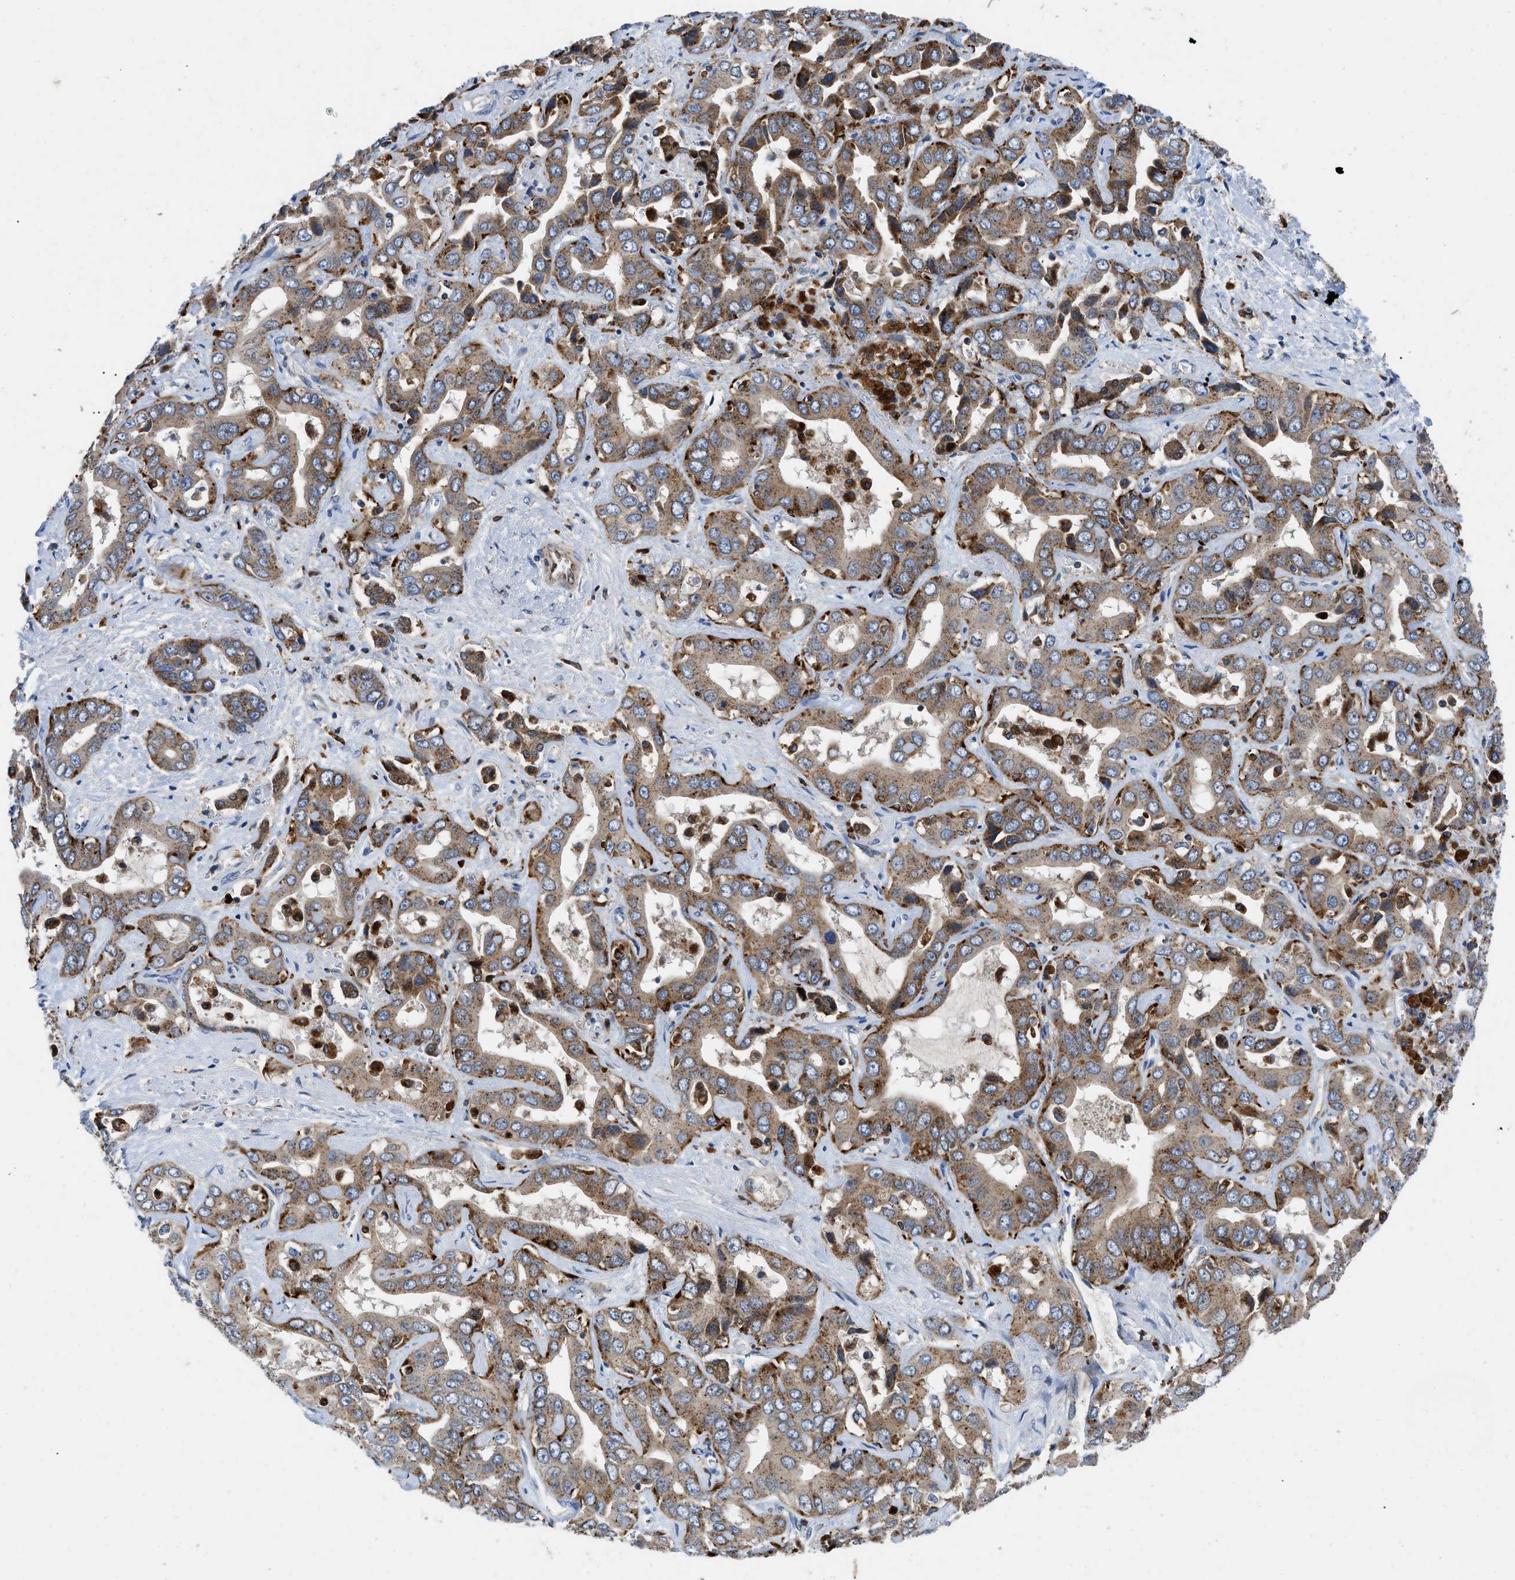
{"staining": {"intensity": "moderate", "quantity": ">75%", "location": "cytoplasmic/membranous"}, "tissue": "liver cancer", "cell_type": "Tumor cells", "image_type": "cancer", "snomed": [{"axis": "morphology", "description": "Cholangiocarcinoma"}, {"axis": "topography", "description": "Liver"}], "caption": "Protein expression analysis of liver cancer reveals moderate cytoplasmic/membranous staining in approximately >75% of tumor cells.", "gene": "ENPP4", "patient": {"sex": "female", "age": 52}}